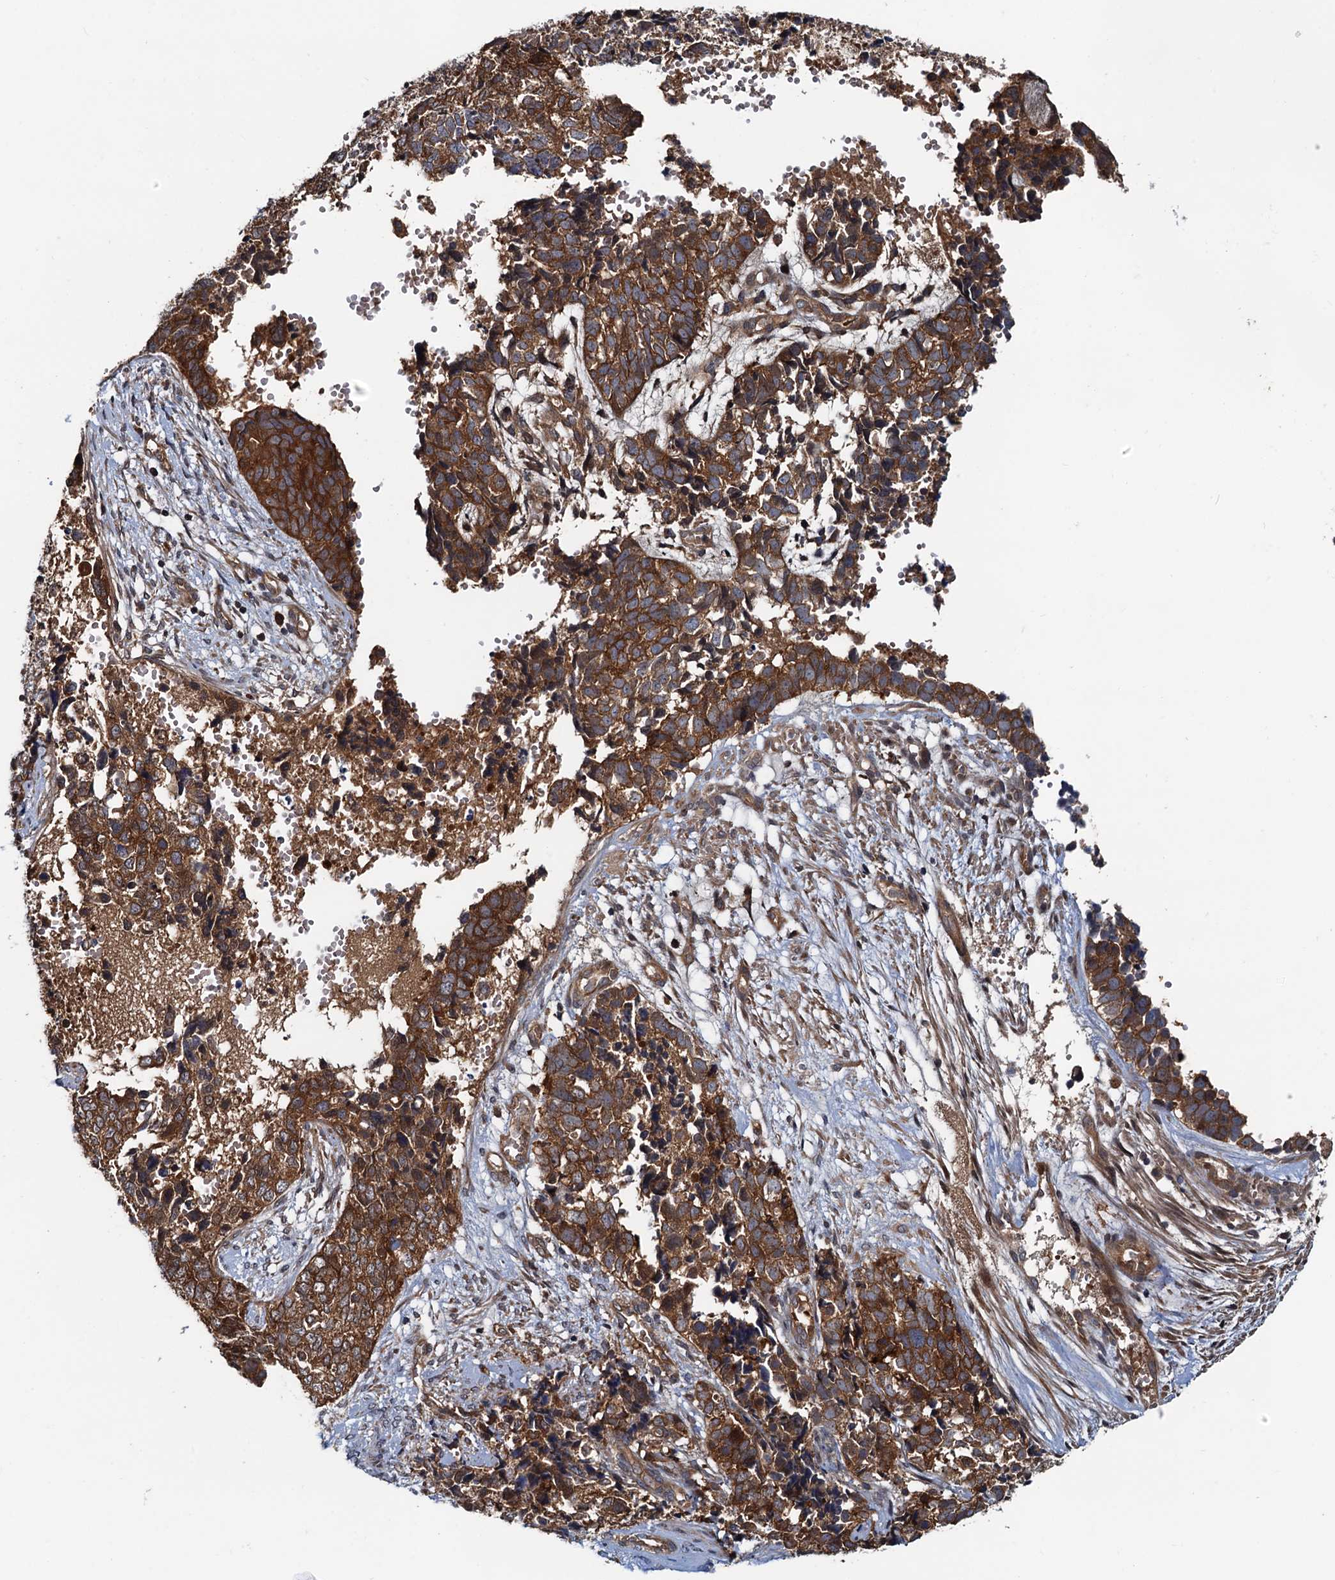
{"staining": {"intensity": "strong", "quantity": ">75%", "location": "cytoplasmic/membranous"}, "tissue": "cervical cancer", "cell_type": "Tumor cells", "image_type": "cancer", "snomed": [{"axis": "morphology", "description": "Squamous cell carcinoma, NOS"}, {"axis": "topography", "description": "Cervix"}], "caption": "A brown stain labels strong cytoplasmic/membranous positivity of a protein in human squamous cell carcinoma (cervical) tumor cells. Ihc stains the protein of interest in brown and the nuclei are stained blue.", "gene": "AAGAB", "patient": {"sex": "female", "age": 63}}